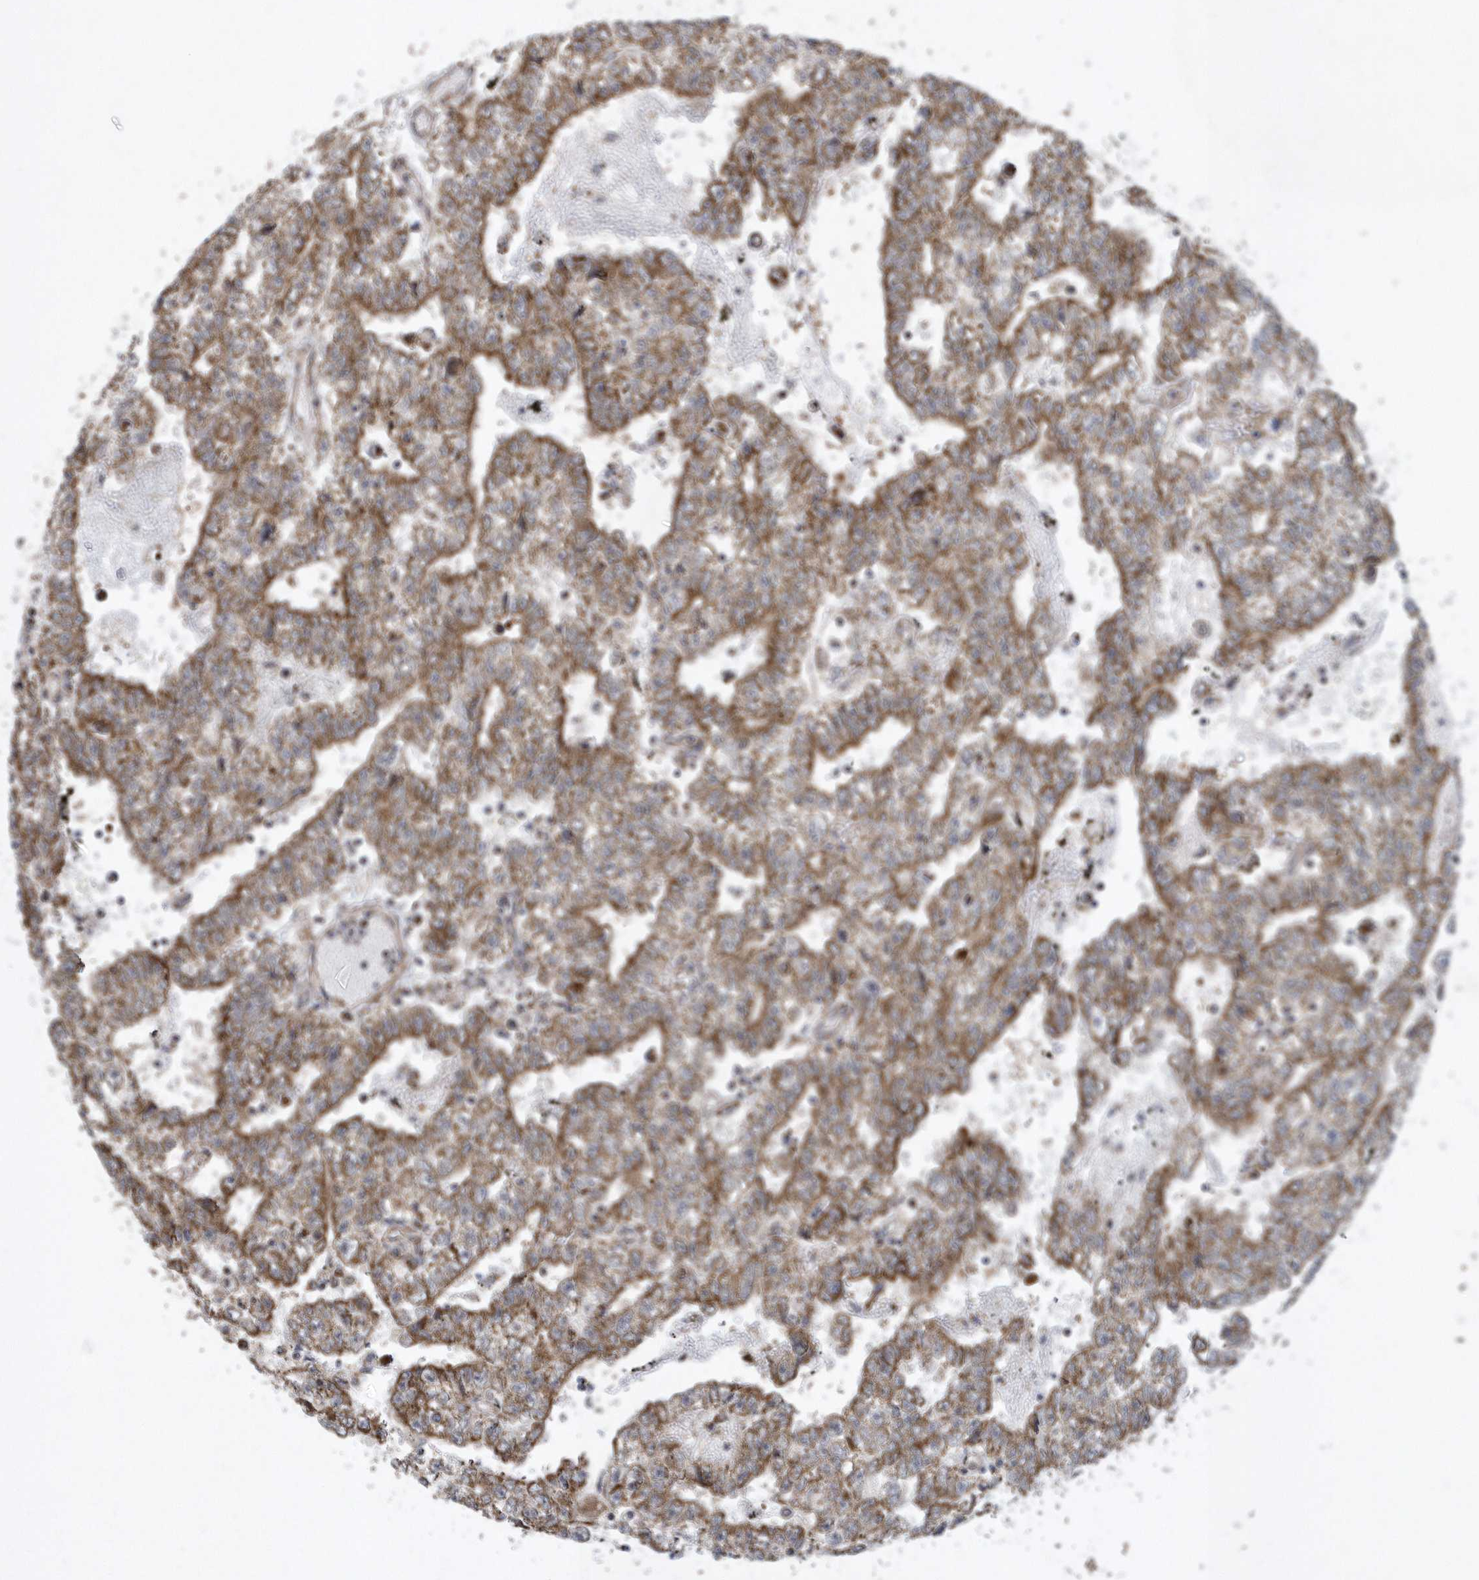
{"staining": {"intensity": "moderate", "quantity": ">75%", "location": "cytoplasmic/membranous"}, "tissue": "testis cancer", "cell_type": "Tumor cells", "image_type": "cancer", "snomed": [{"axis": "morphology", "description": "Carcinoma, Embryonal, NOS"}, {"axis": "topography", "description": "Testis"}], "caption": "IHC of human testis embryonal carcinoma reveals medium levels of moderate cytoplasmic/membranous expression in approximately >75% of tumor cells.", "gene": "SLX9", "patient": {"sex": "male", "age": 25}}